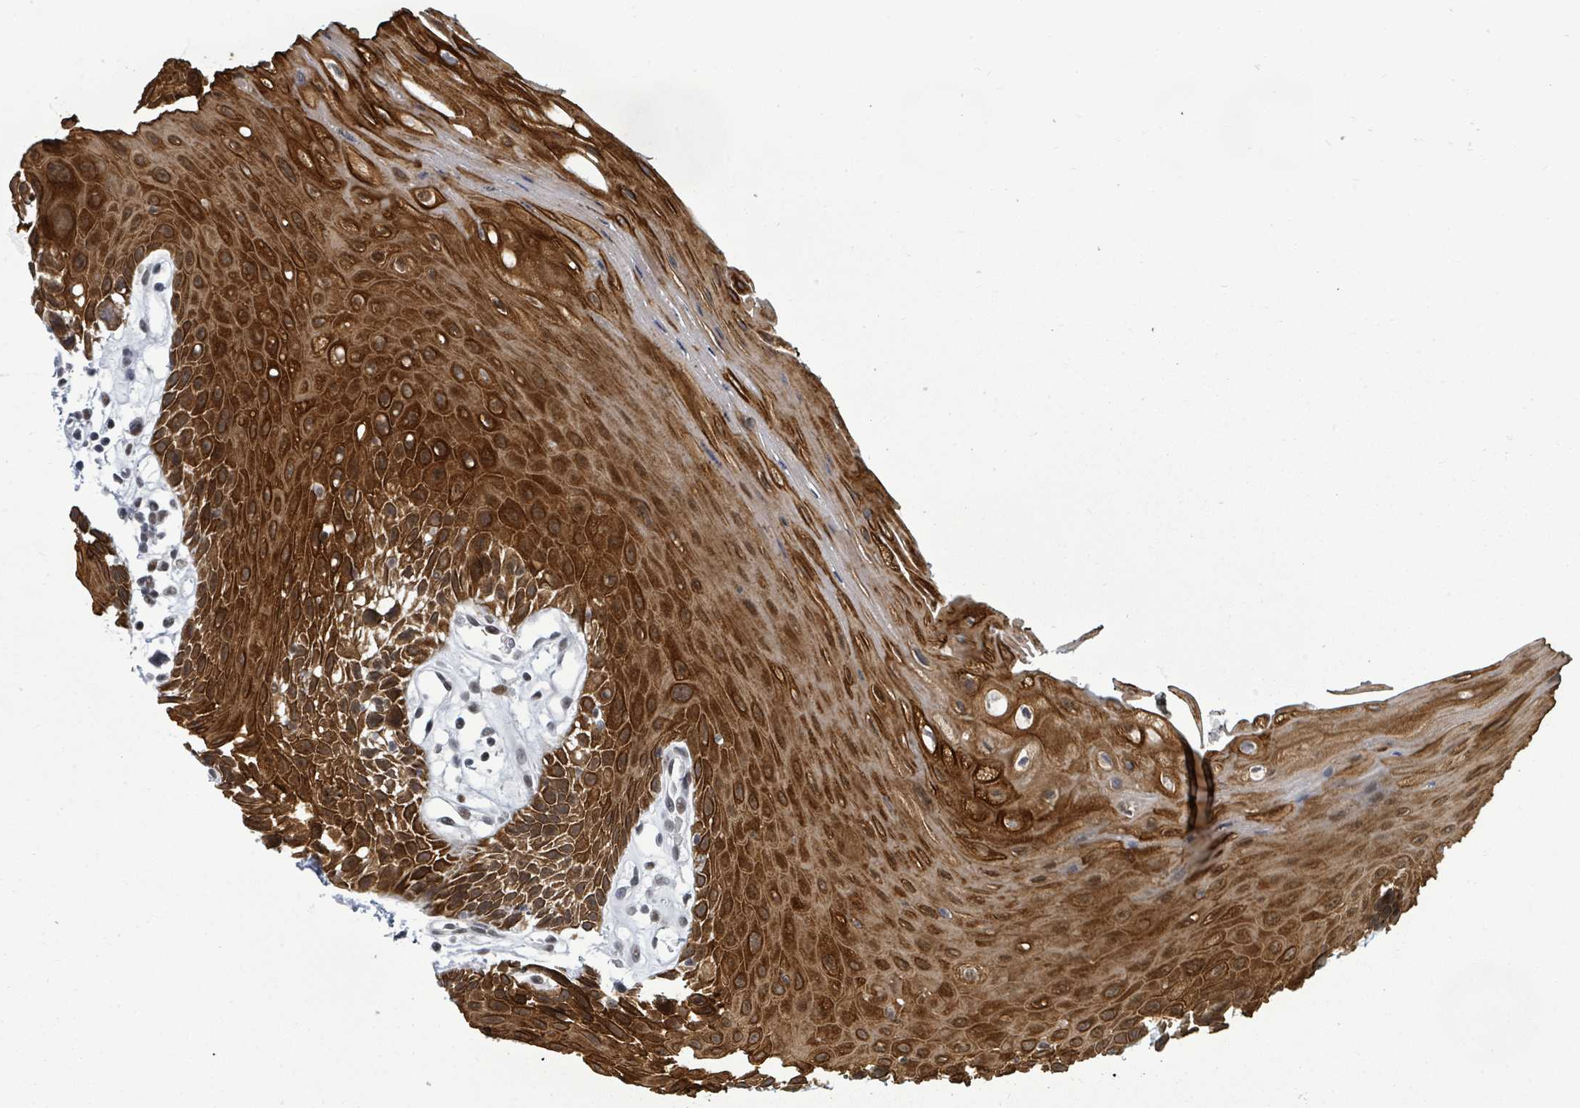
{"staining": {"intensity": "strong", "quantity": ">75%", "location": "cytoplasmic/membranous,nuclear"}, "tissue": "oral mucosa", "cell_type": "Squamous epithelial cells", "image_type": "normal", "snomed": [{"axis": "morphology", "description": "Normal tissue, NOS"}, {"axis": "topography", "description": "Oral tissue"}, {"axis": "topography", "description": "Tounge, NOS"}], "caption": "Strong cytoplasmic/membranous,nuclear expression for a protein is appreciated in approximately >75% of squamous epithelial cells of normal oral mucosa using immunohistochemistry (IHC).", "gene": "BIVM", "patient": {"sex": "female", "age": 59}}